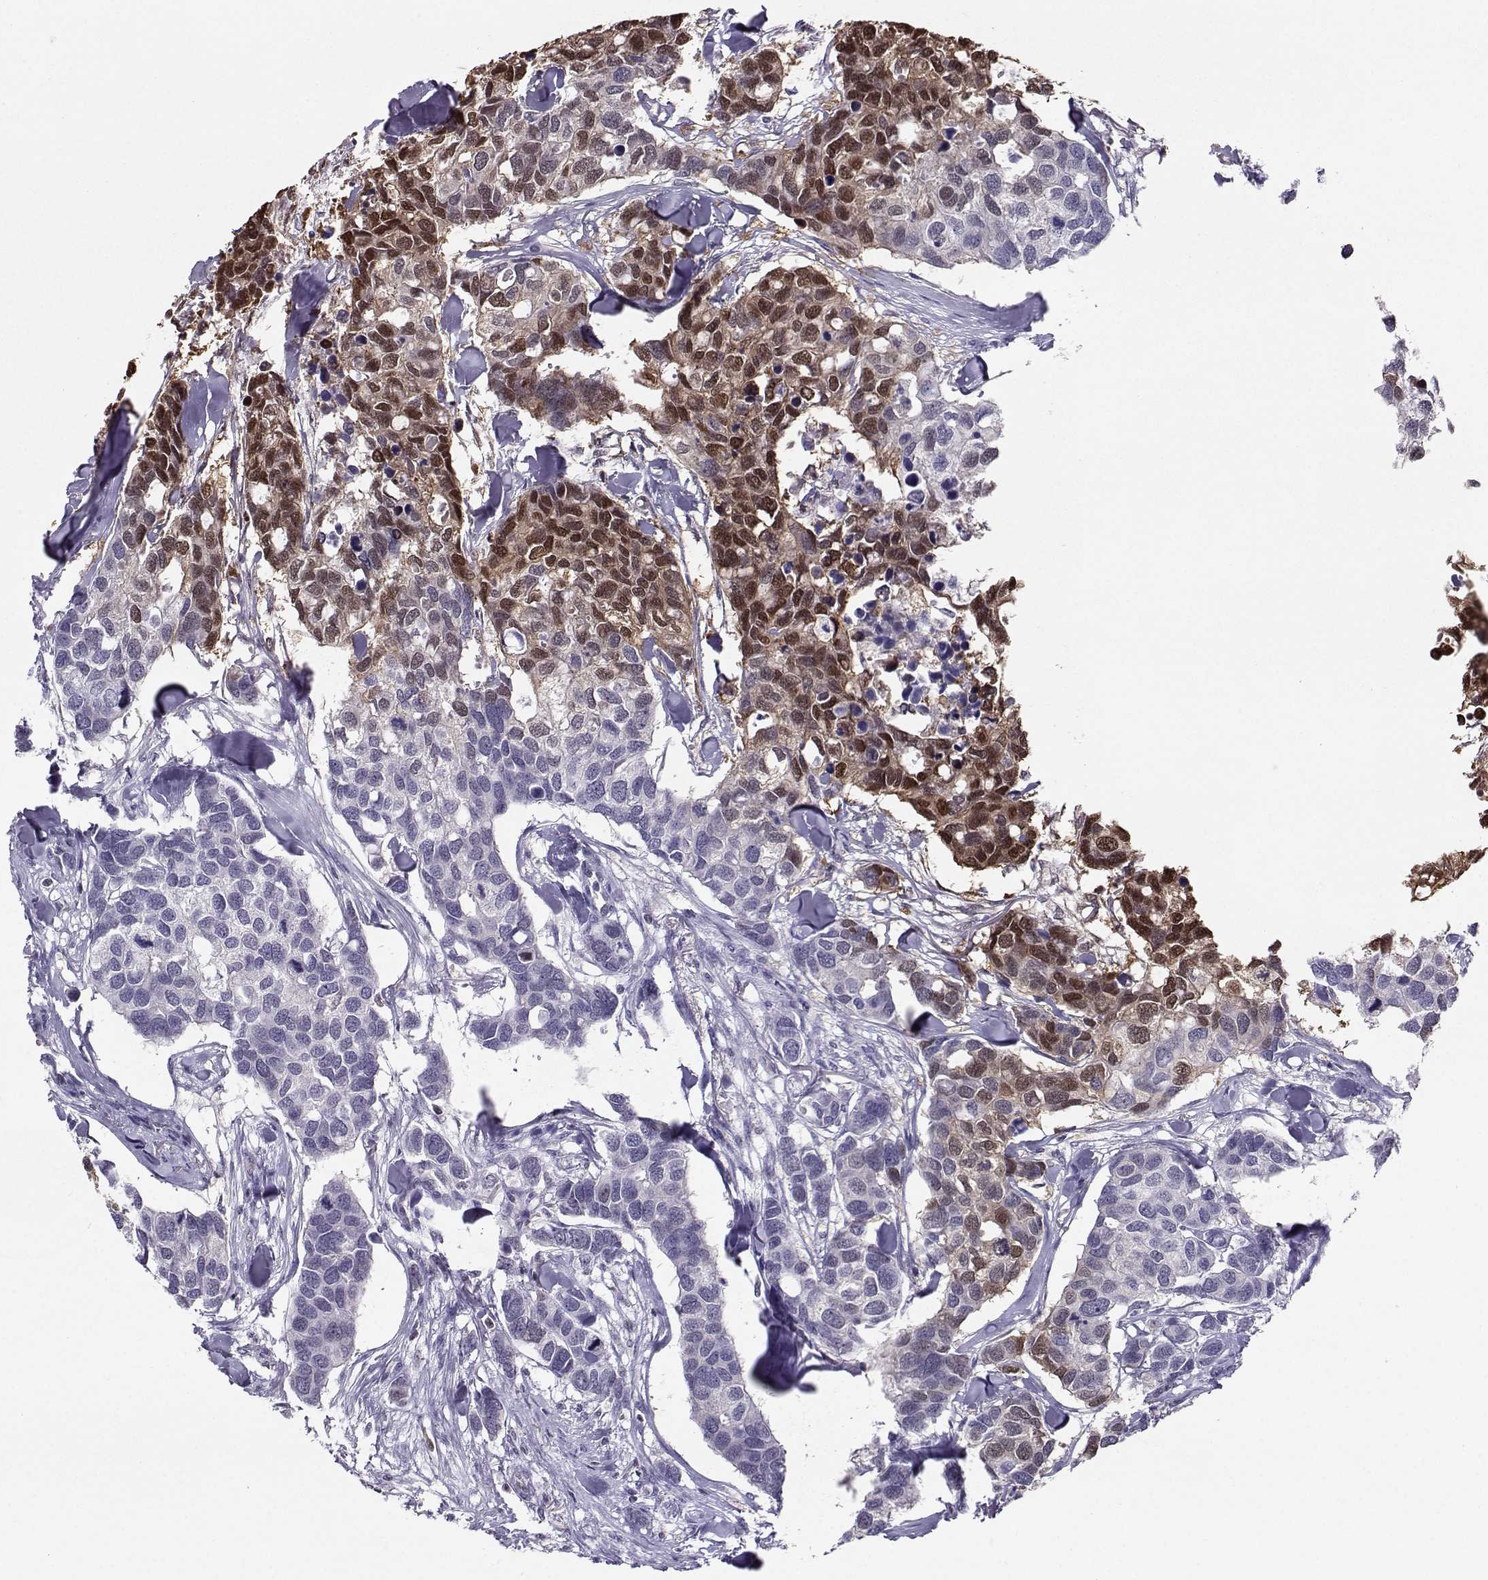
{"staining": {"intensity": "moderate", "quantity": "<25%", "location": "cytoplasmic/membranous,nuclear"}, "tissue": "breast cancer", "cell_type": "Tumor cells", "image_type": "cancer", "snomed": [{"axis": "morphology", "description": "Duct carcinoma"}, {"axis": "topography", "description": "Breast"}], "caption": "Breast intraductal carcinoma stained with a protein marker displays moderate staining in tumor cells.", "gene": "PGK1", "patient": {"sex": "female", "age": 83}}